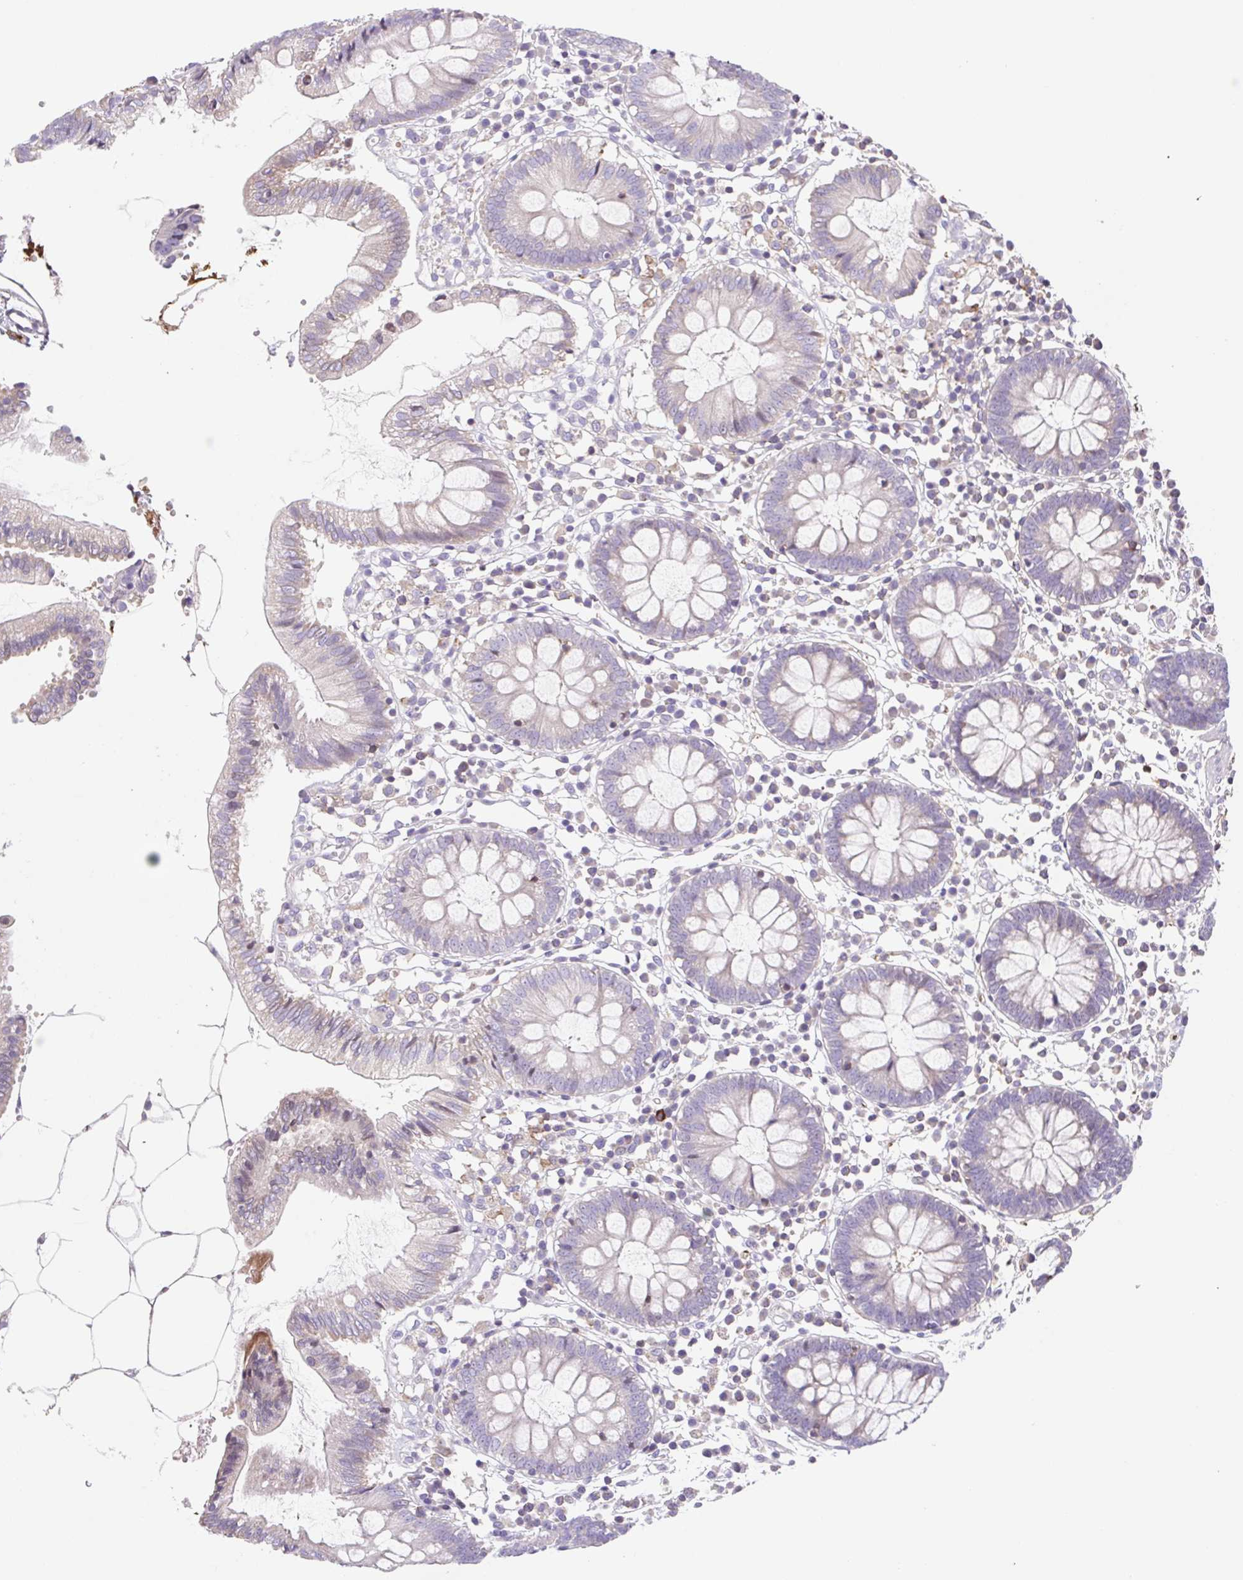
{"staining": {"intensity": "negative", "quantity": "none", "location": "none"}, "tissue": "colon", "cell_type": "Endothelial cells", "image_type": "normal", "snomed": [{"axis": "morphology", "description": "Normal tissue, NOS"}, {"axis": "morphology", "description": "Adenocarcinoma, NOS"}, {"axis": "topography", "description": "Colon"}], "caption": "This is an immunohistochemistry photomicrograph of benign colon. There is no staining in endothelial cells.", "gene": "TPRG1", "patient": {"sex": "male", "age": 83}}